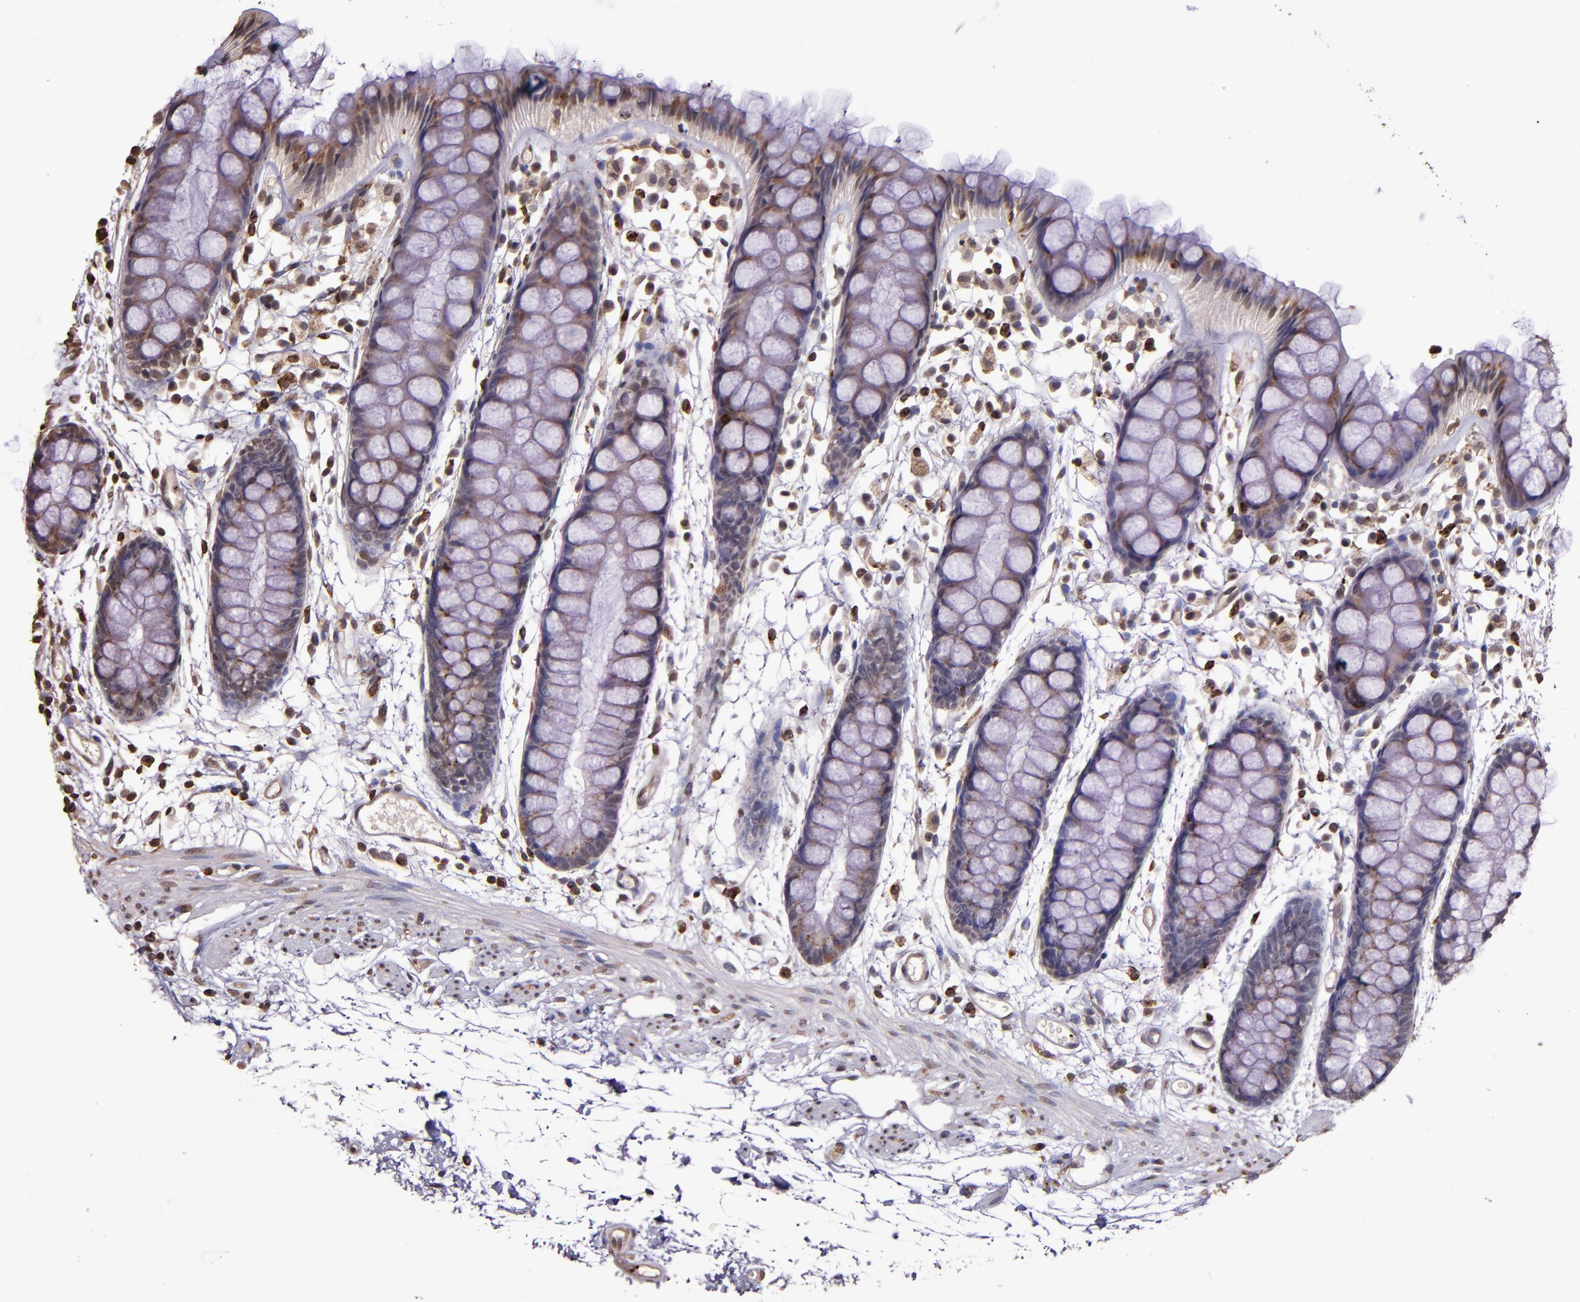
{"staining": {"intensity": "moderate", "quantity": "25%-75%", "location": "cytoplasmic/membranous"}, "tissue": "rectum", "cell_type": "Glandular cells", "image_type": "normal", "snomed": [{"axis": "morphology", "description": "Normal tissue, NOS"}, {"axis": "topography", "description": "Rectum"}], "caption": "Immunohistochemical staining of benign human rectum demonstrates moderate cytoplasmic/membranous protein expression in about 25%-75% of glandular cells.", "gene": "SLC2A3", "patient": {"sex": "female", "age": 66}}